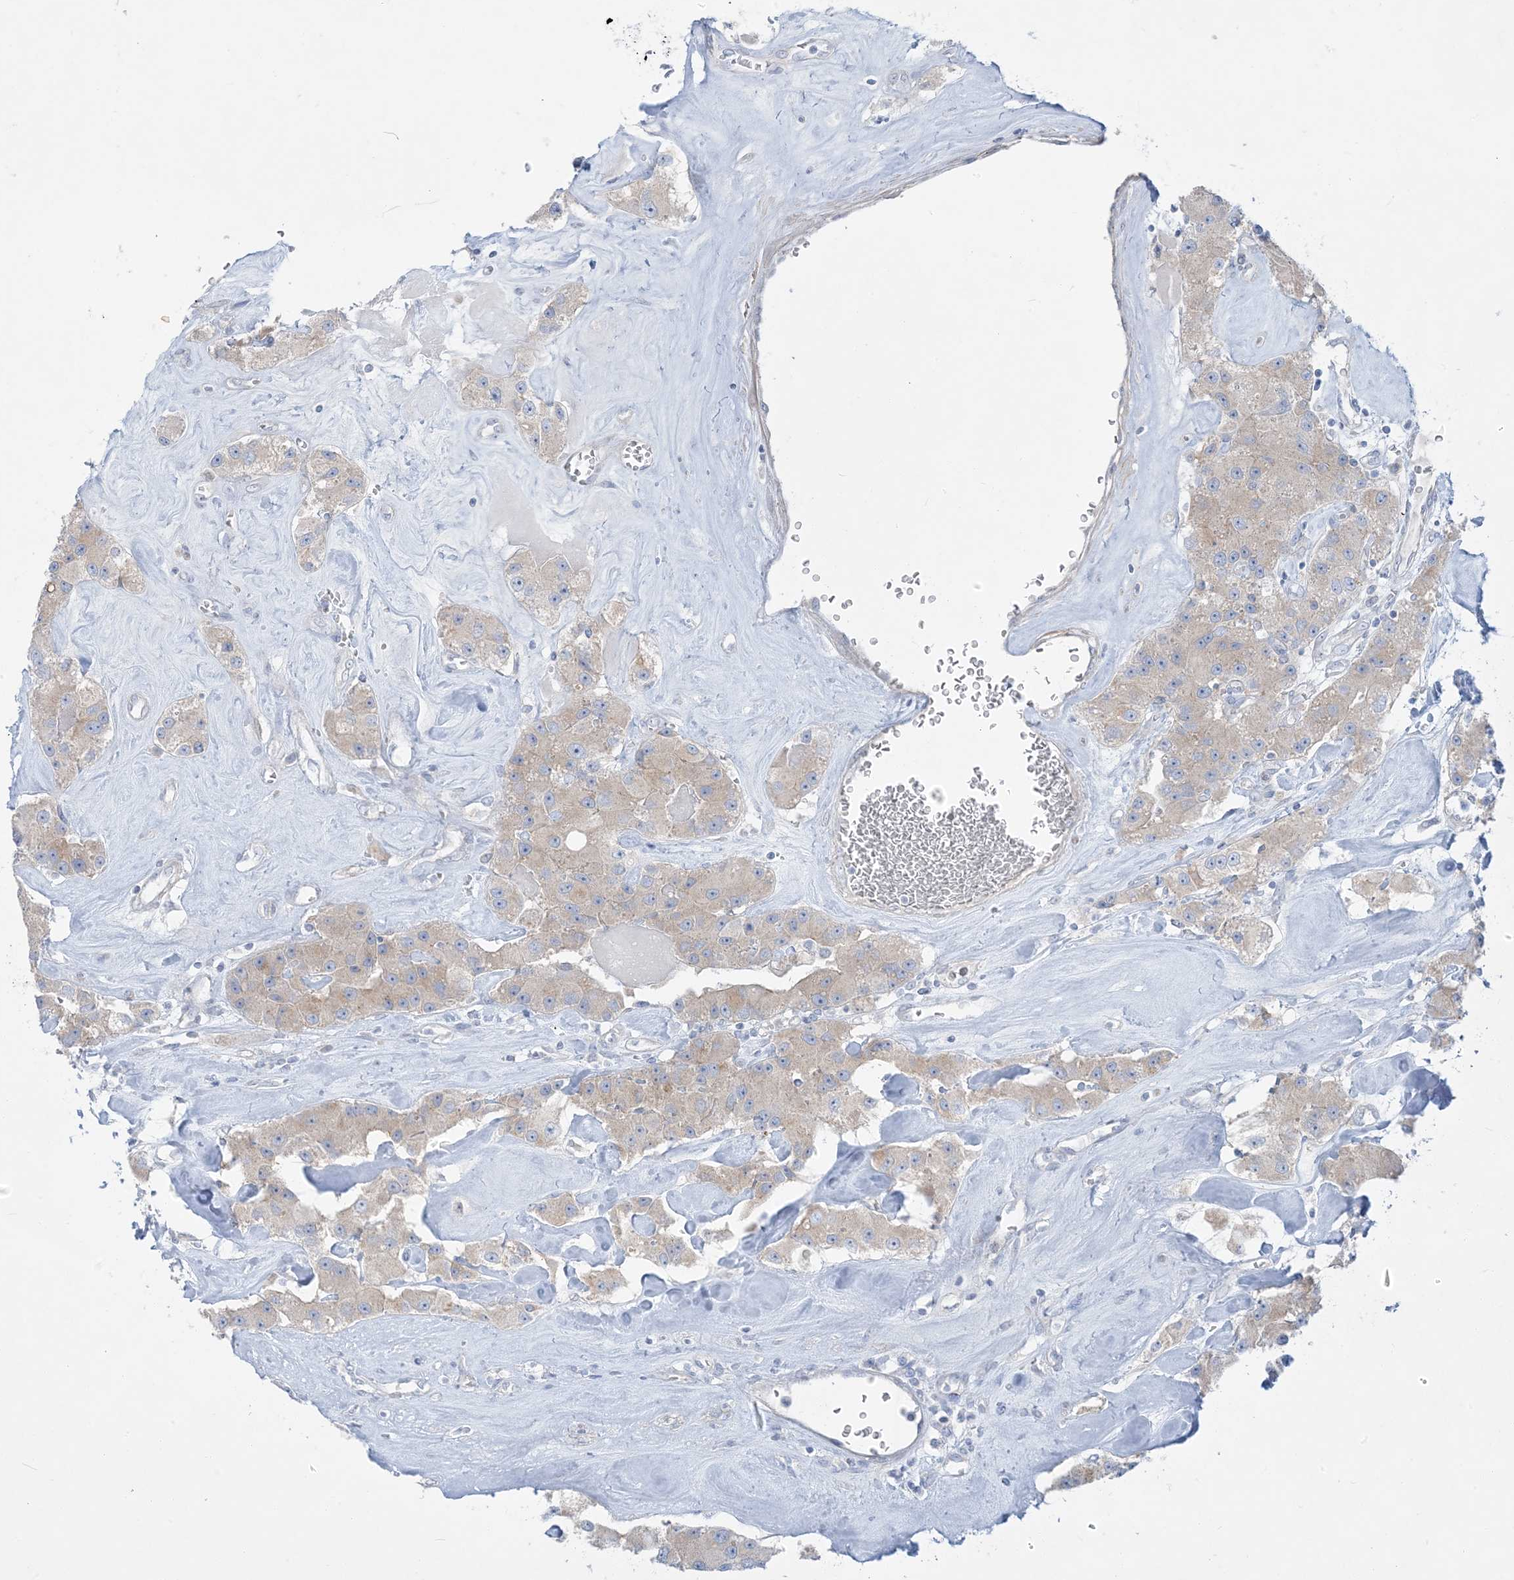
{"staining": {"intensity": "weak", "quantity": "25%-75%", "location": "cytoplasmic/membranous"}, "tissue": "carcinoid", "cell_type": "Tumor cells", "image_type": "cancer", "snomed": [{"axis": "morphology", "description": "Carcinoid, malignant, NOS"}, {"axis": "topography", "description": "Pancreas"}], "caption": "A high-resolution histopathology image shows IHC staining of carcinoid, which reveals weak cytoplasmic/membranous positivity in about 25%-75% of tumor cells.", "gene": "FAM184A", "patient": {"sex": "male", "age": 41}}